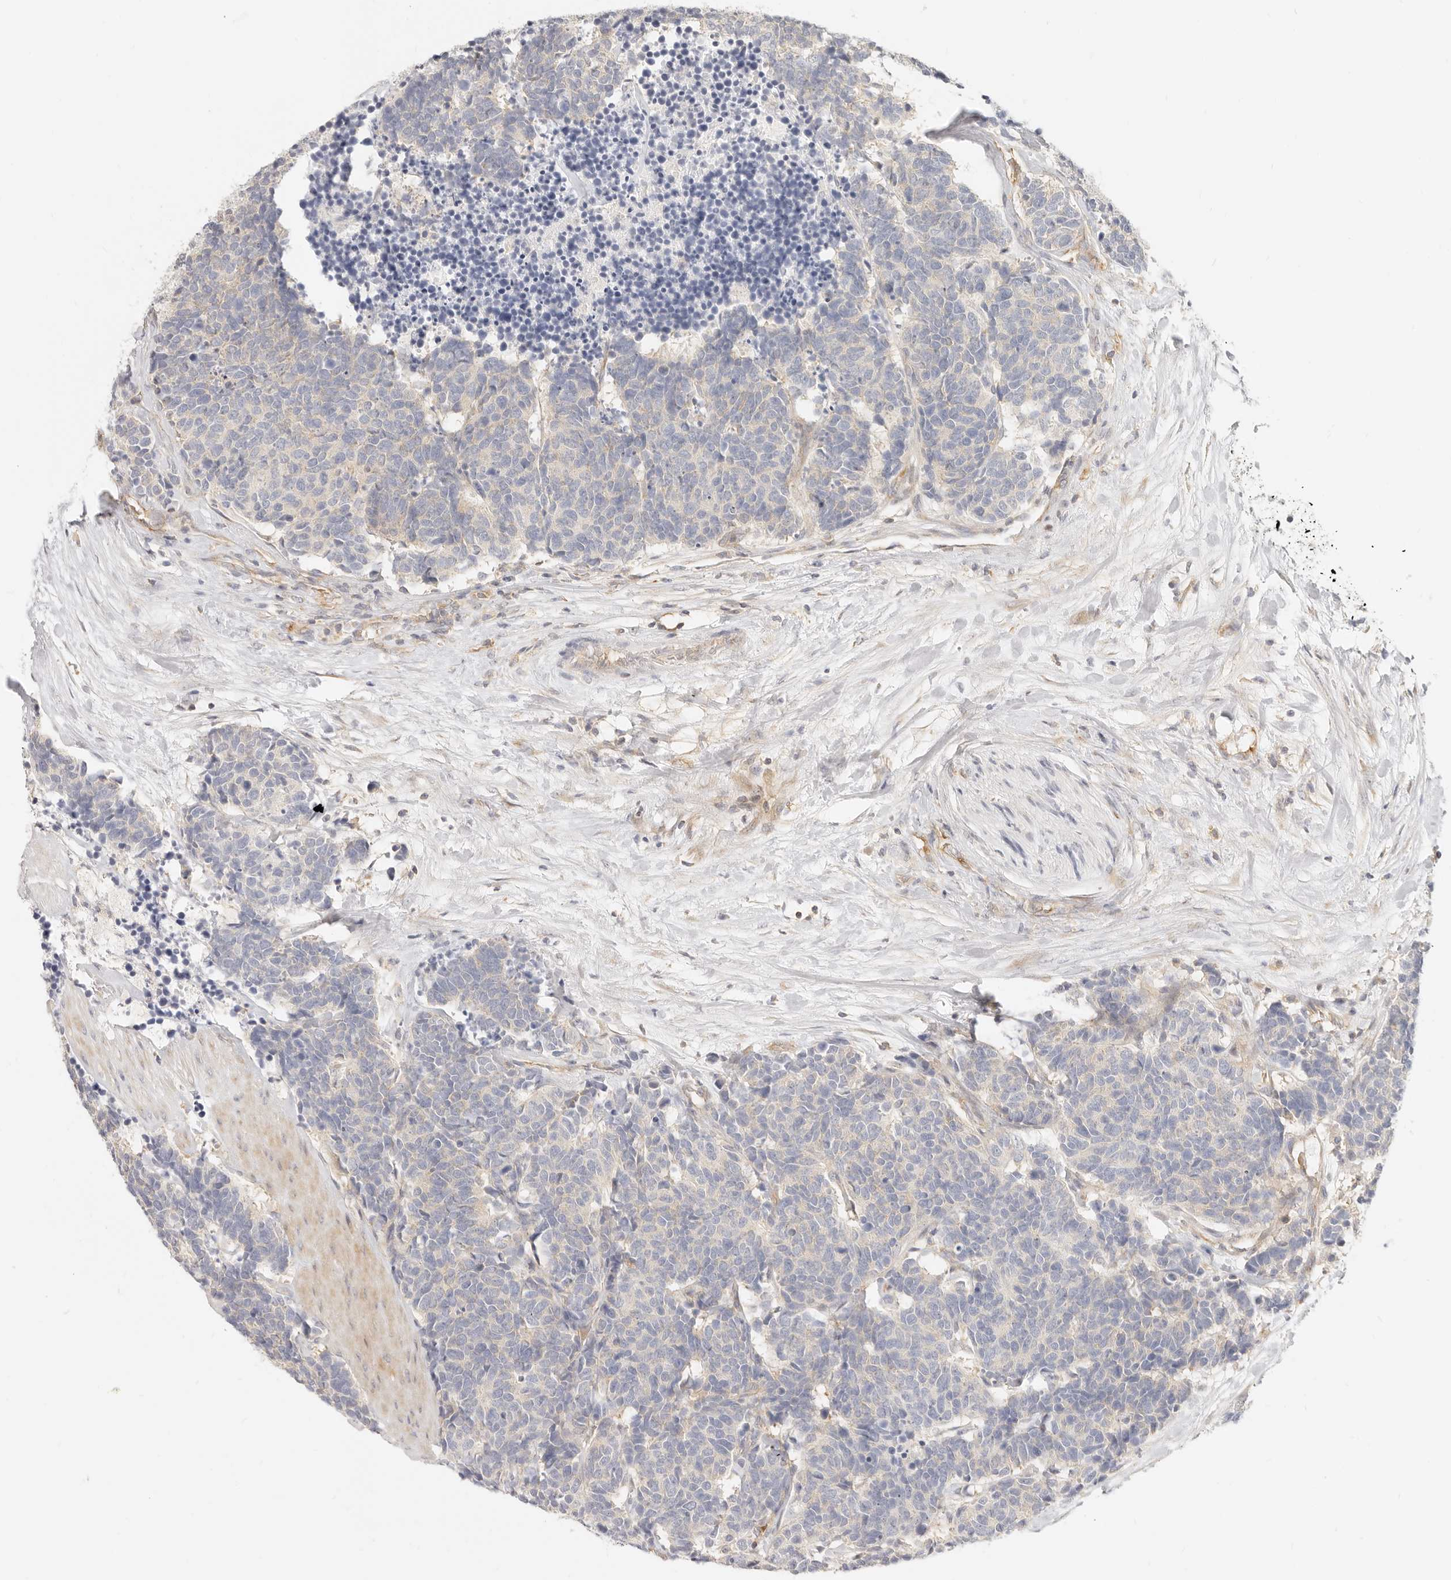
{"staining": {"intensity": "weak", "quantity": "<25%", "location": "cytoplasmic/membranous"}, "tissue": "carcinoid", "cell_type": "Tumor cells", "image_type": "cancer", "snomed": [{"axis": "morphology", "description": "Carcinoma, NOS"}, {"axis": "morphology", "description": "Carcinoid, malignant, NOS"}, {"axis": "topography", "description": "Urinary bladder"}], "caption": "The image displays no significant staining in tumor cells of carcinoid (malignant). (DAB immunohistochemistry, high magnification).", "gene": "LTB4R2", "patient": {"sex": "male", "age": 57}}